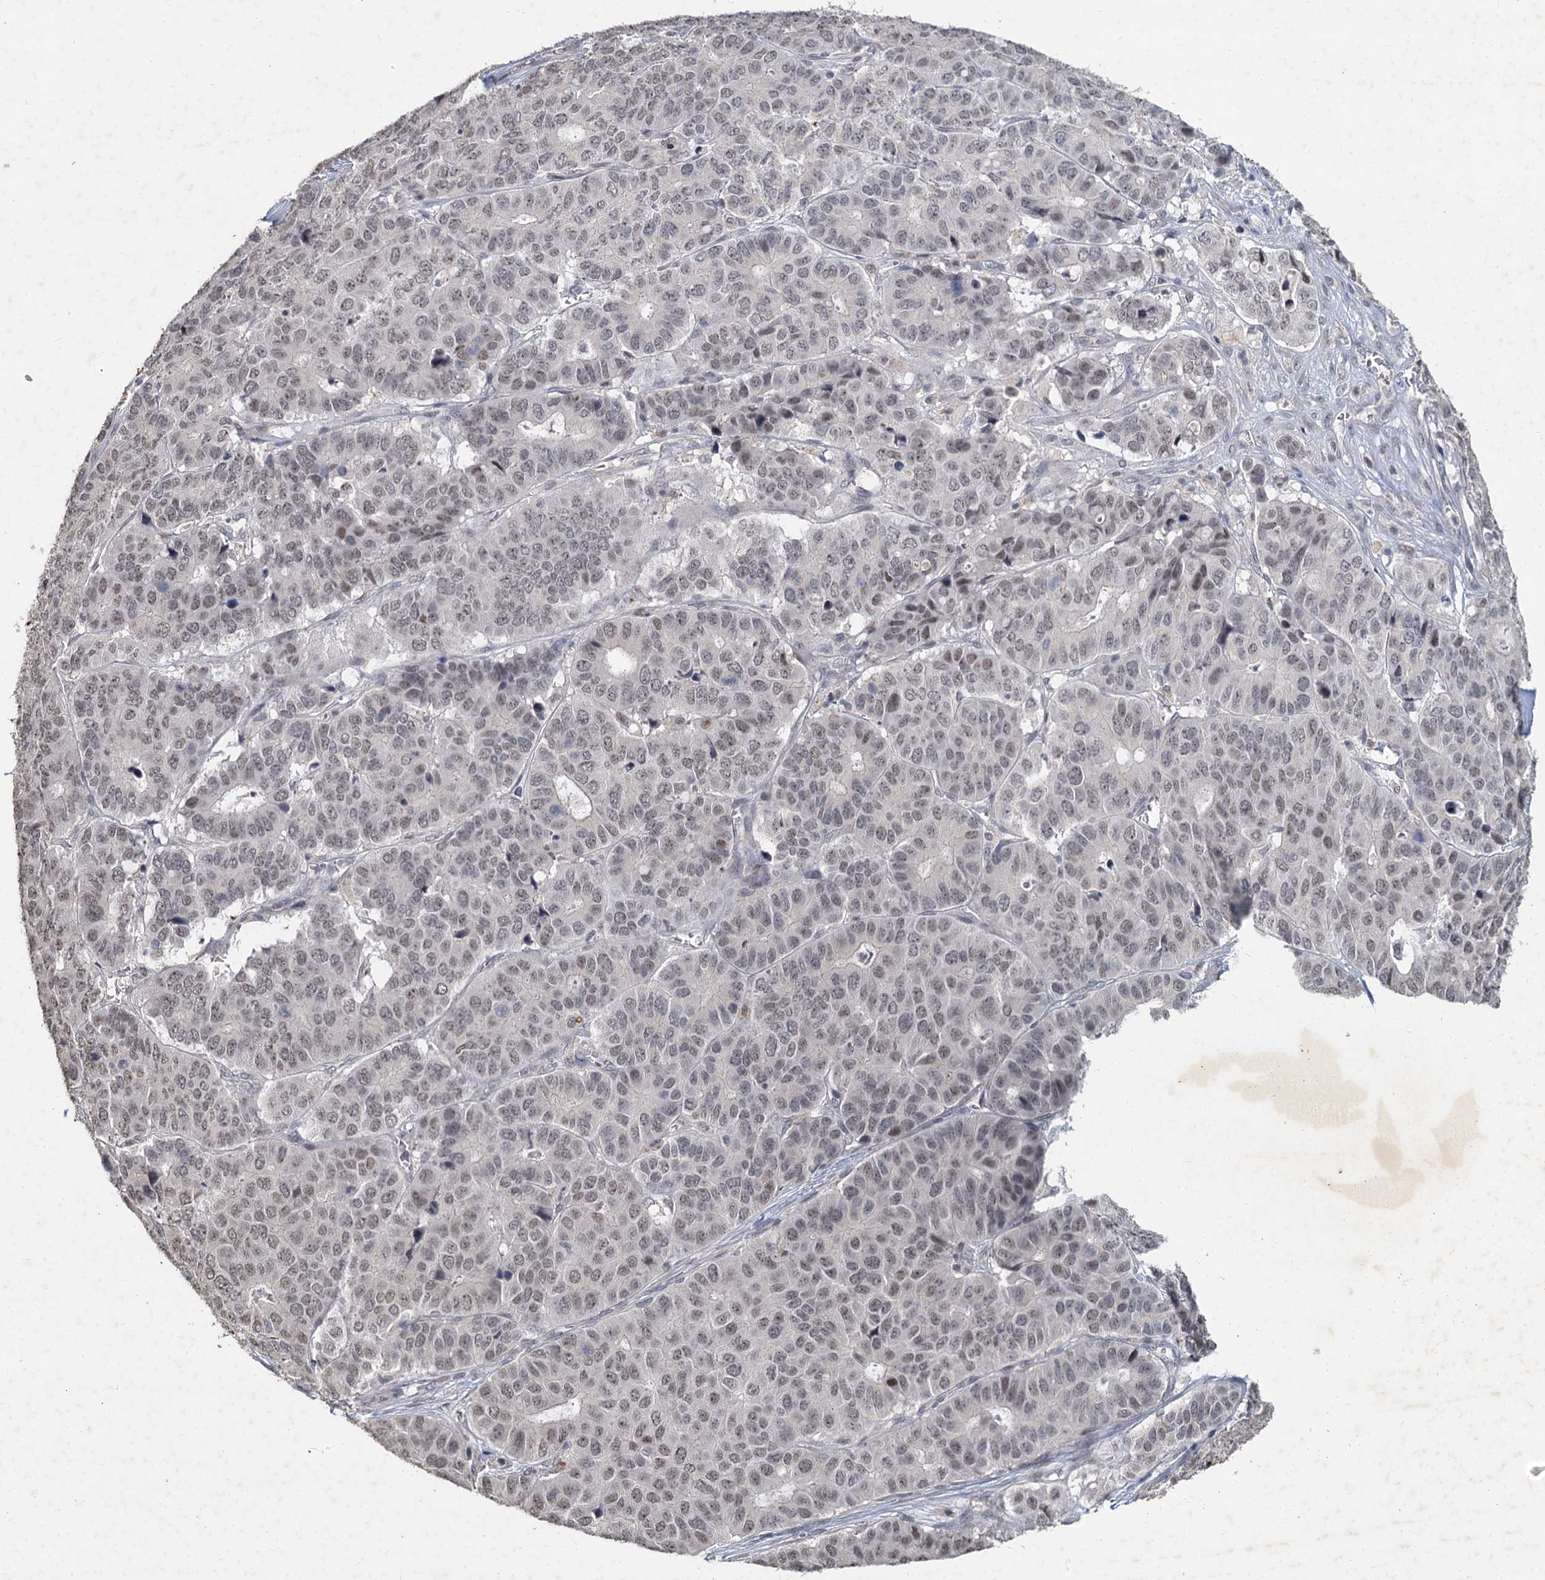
{"staining": {"intensity": "weak", "quantity": ">75%", "location": "nuclear"}, "tissue": "pancreatic cancer", "cell_type": "Tumor cells", "image_type": "cancer", "snomed": [{"axis": "morphology", "description": "Adenocarcinoma, NOS"}, {"axis": "topography", "description": "Pancreas"}], "caption": "Pancreatic adenocarcinoma stained with a protein marker exhibits weak staining in tumor cells.", "gene": "MUCL1", "patient": {"sex": "male", "age": 50}}